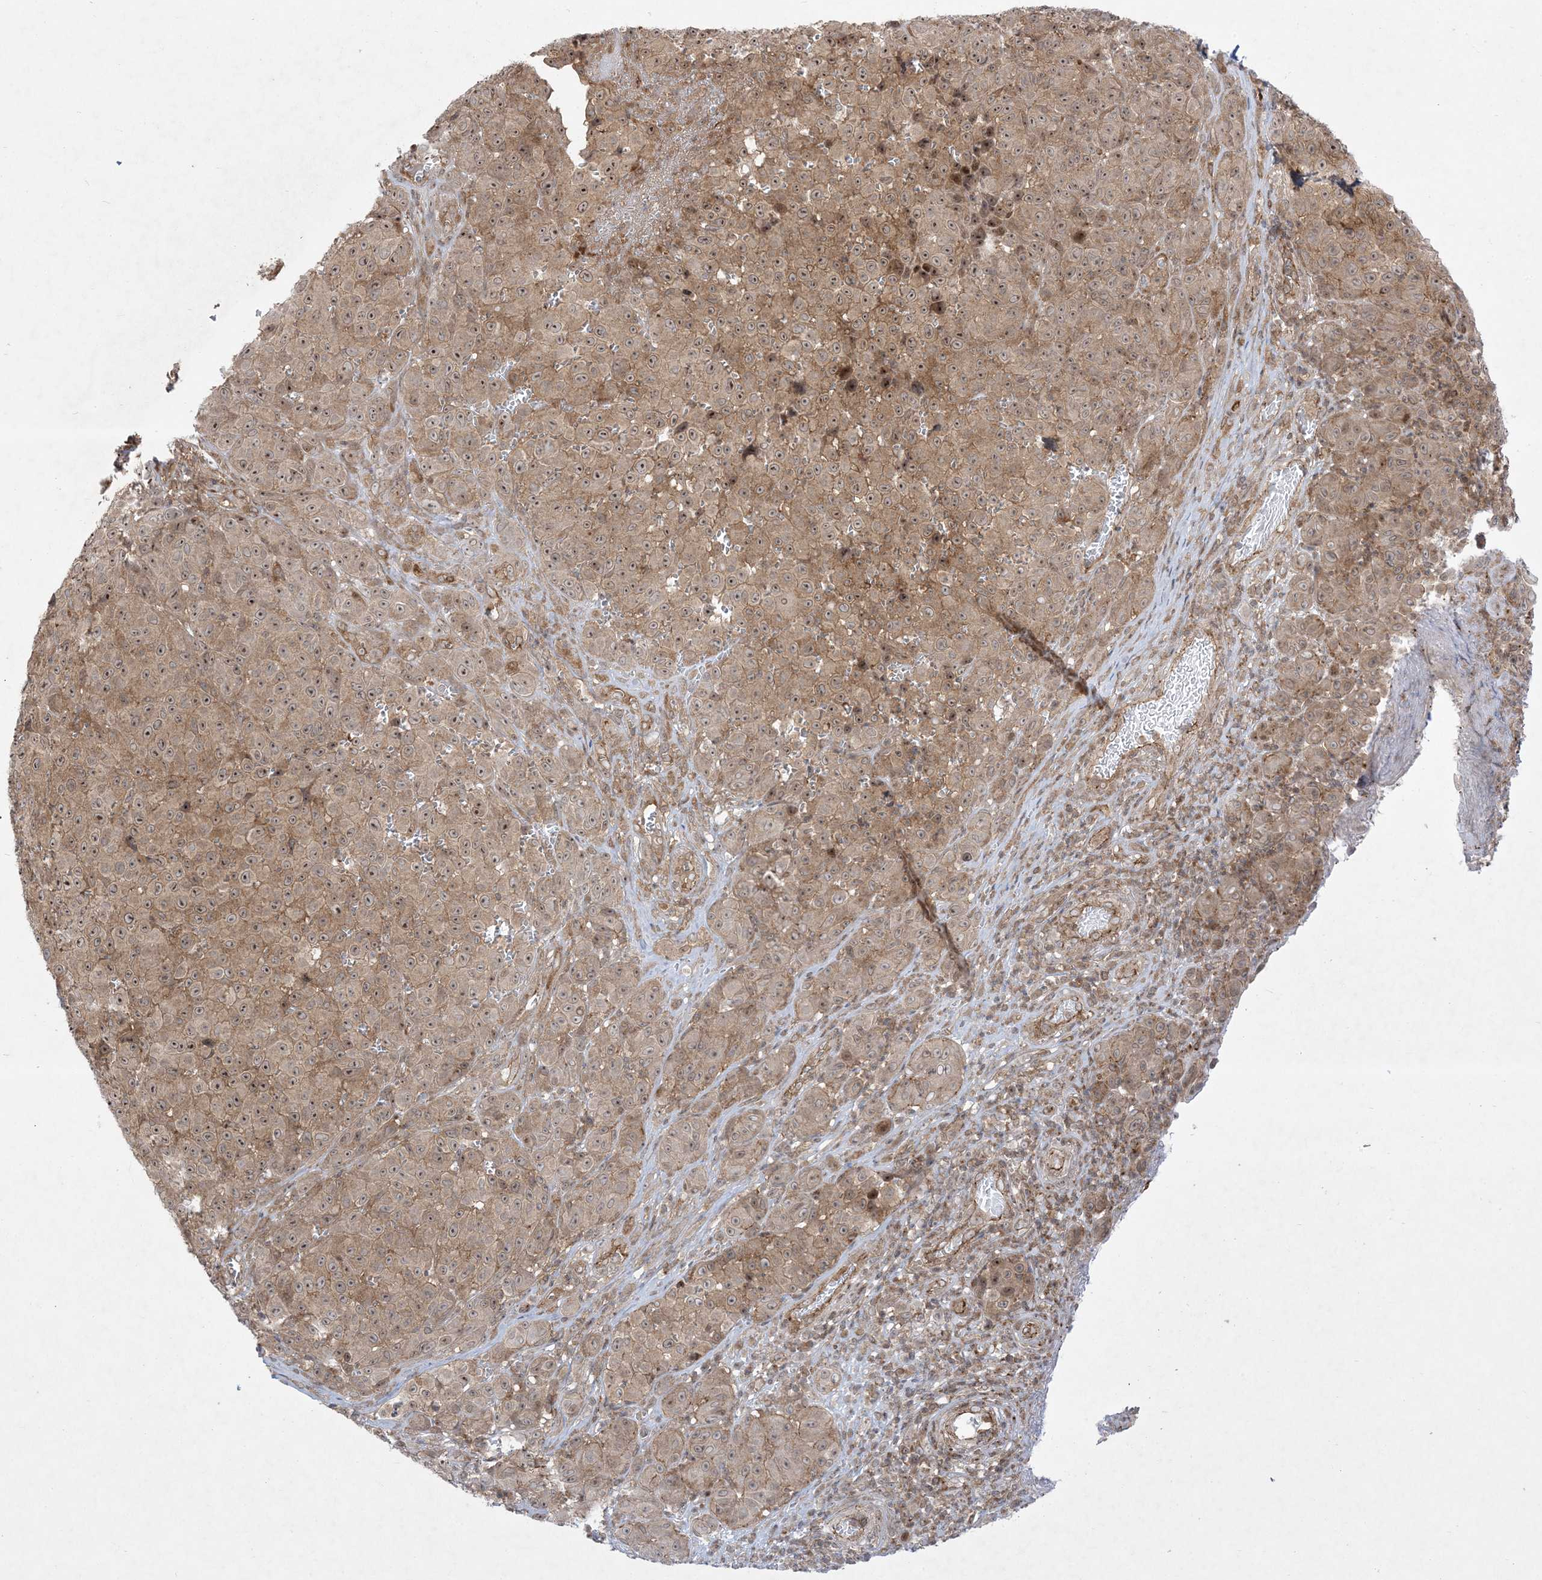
{"staining": {"intensity": "moderate", "quantity": ">75%", "location": "cytoplasmic/membranous,nuclear"}, "tissue": "melanoma", "cell_type": "Tumor cells", "image_type": "cancer", "snomed": [{"axis": "morphology", "description": "Malignant melanoma, NOS"}, {"axis": "topography", "description": "Skin"}], "caption": "This image shows IHC staining of human malignant melanoma, with medium moderate cytoplasmic/membranous and nuclear expression in approximately >75% of tumor cells.", "gene": "SOGA3", "patient": {"sex": "male", "age": 73}}